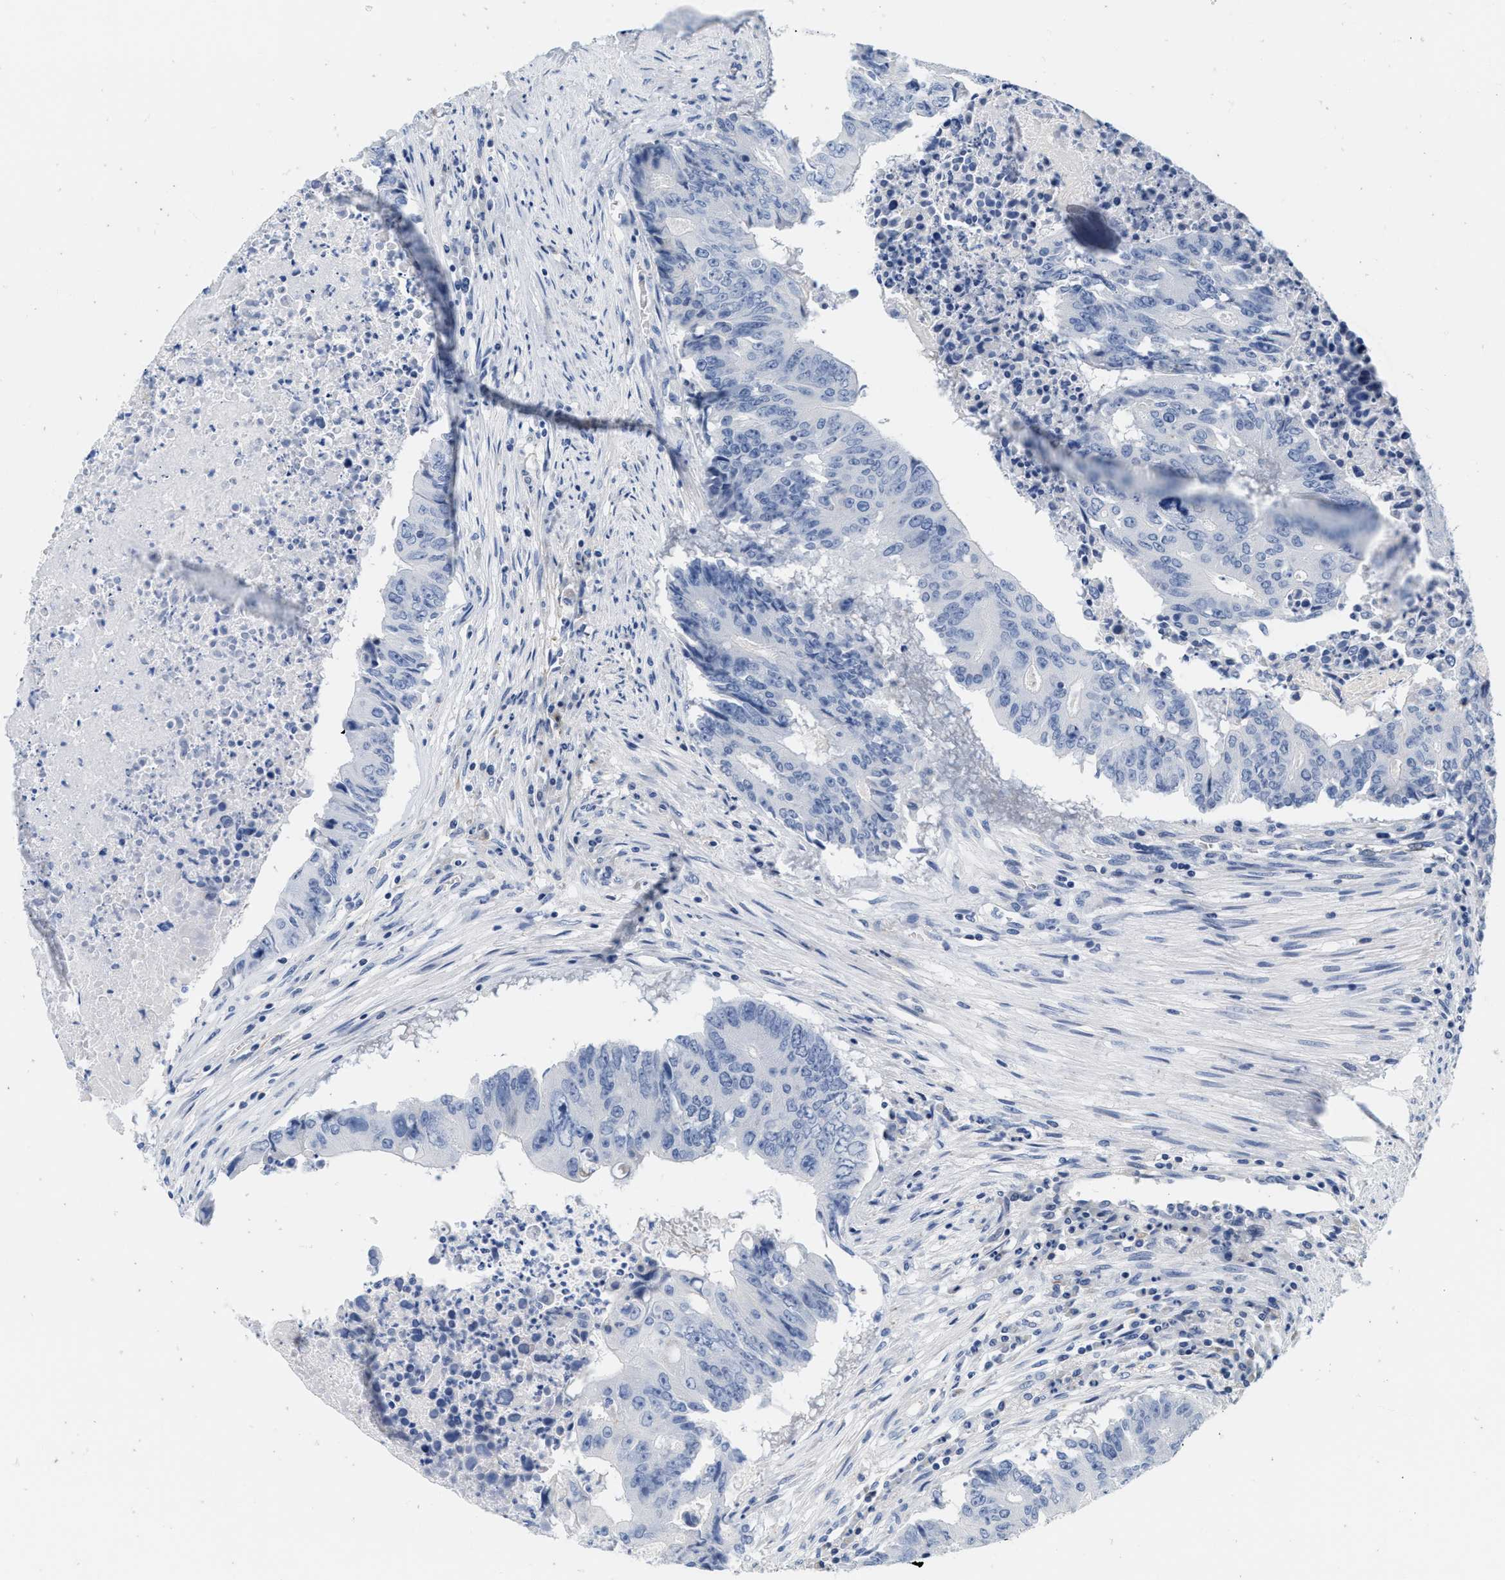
{"staining": {"intensity": "negative", "quantity": "none", "location": "none"}, "tissue": "colorectal cancer", "cell_type": "Tumor cells", "image_type": "cancer", "snomed": [{"axis": "morphology", "description": "Adenocarcinoma, NOS"}, {"axis": "topography", "description": "Colon"}], "caption": "Histopathology image shows no protein positivity in tumor cells of colorectal cancer (adenocarcinoma) tissue. The staining is performed using DAB brown chromogen with nuclei counter-stained in using hematoxylin.", "gene": "ABCB11", "patient": {"sex": "male", "age": 87}}